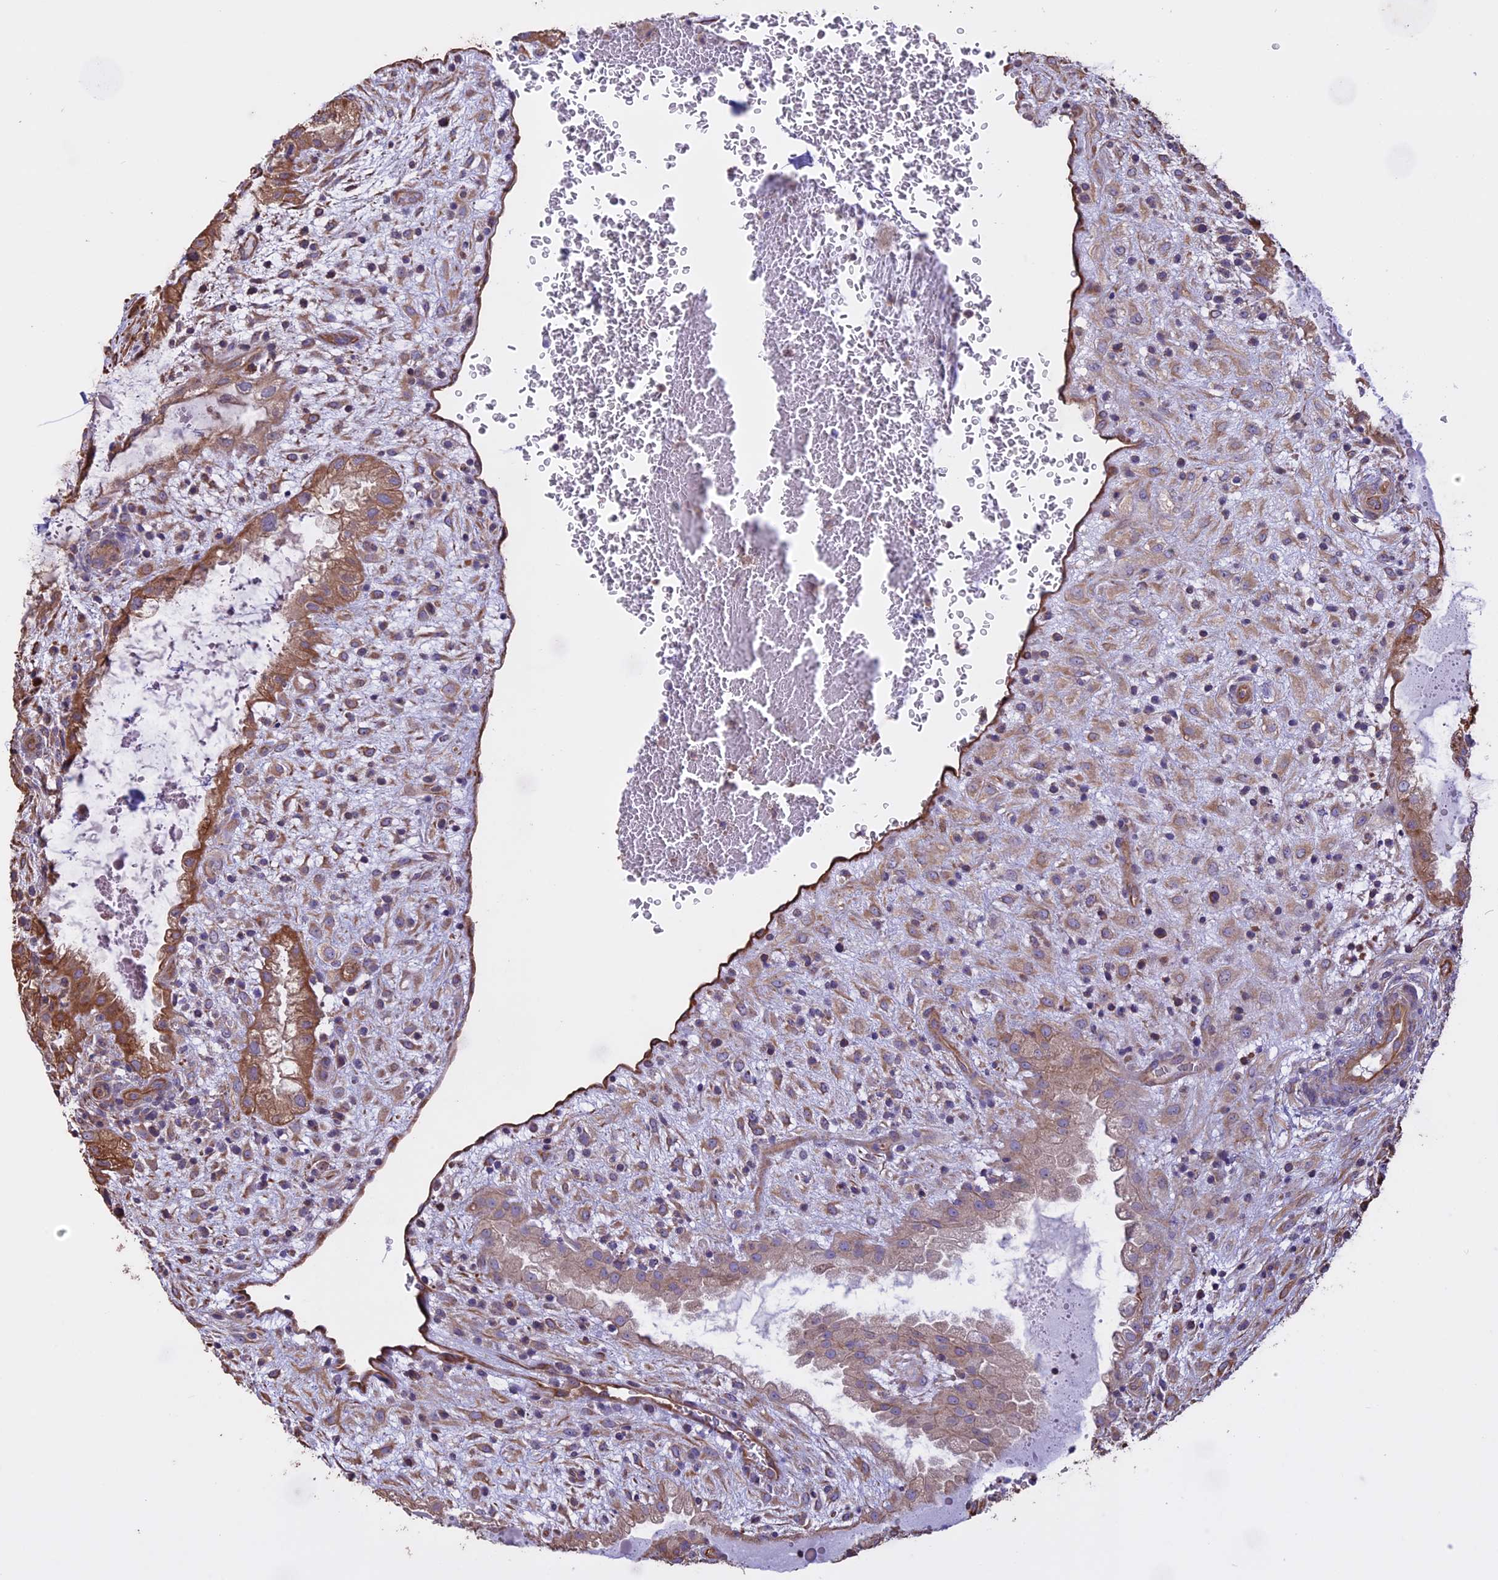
{"staining": {"intensity": "weak", "quantity": "25%-75%", "location": "cytoplasmic/membranous"}, "tissue": "placenta", "cell_type": "Decidual cells", "image_type": "normal", "snomed": [{"axis": "morphology", "description": "Normal tissue, NOS"}, {"axis": "topography", "description": "Placenta"}], "caption": "Immunohistochemistry (IHC) histopathology image of benign placenta: placenta stained using immunohistochemistry demonstrates low levels of weak protein expression localized specifically in the cytoplasmic/membranous of decidual cells, appearing as a cytoplasmic/membranous brown color.", "gene": "CCDC148", "patient": {"sex": "female", "age": 35}}